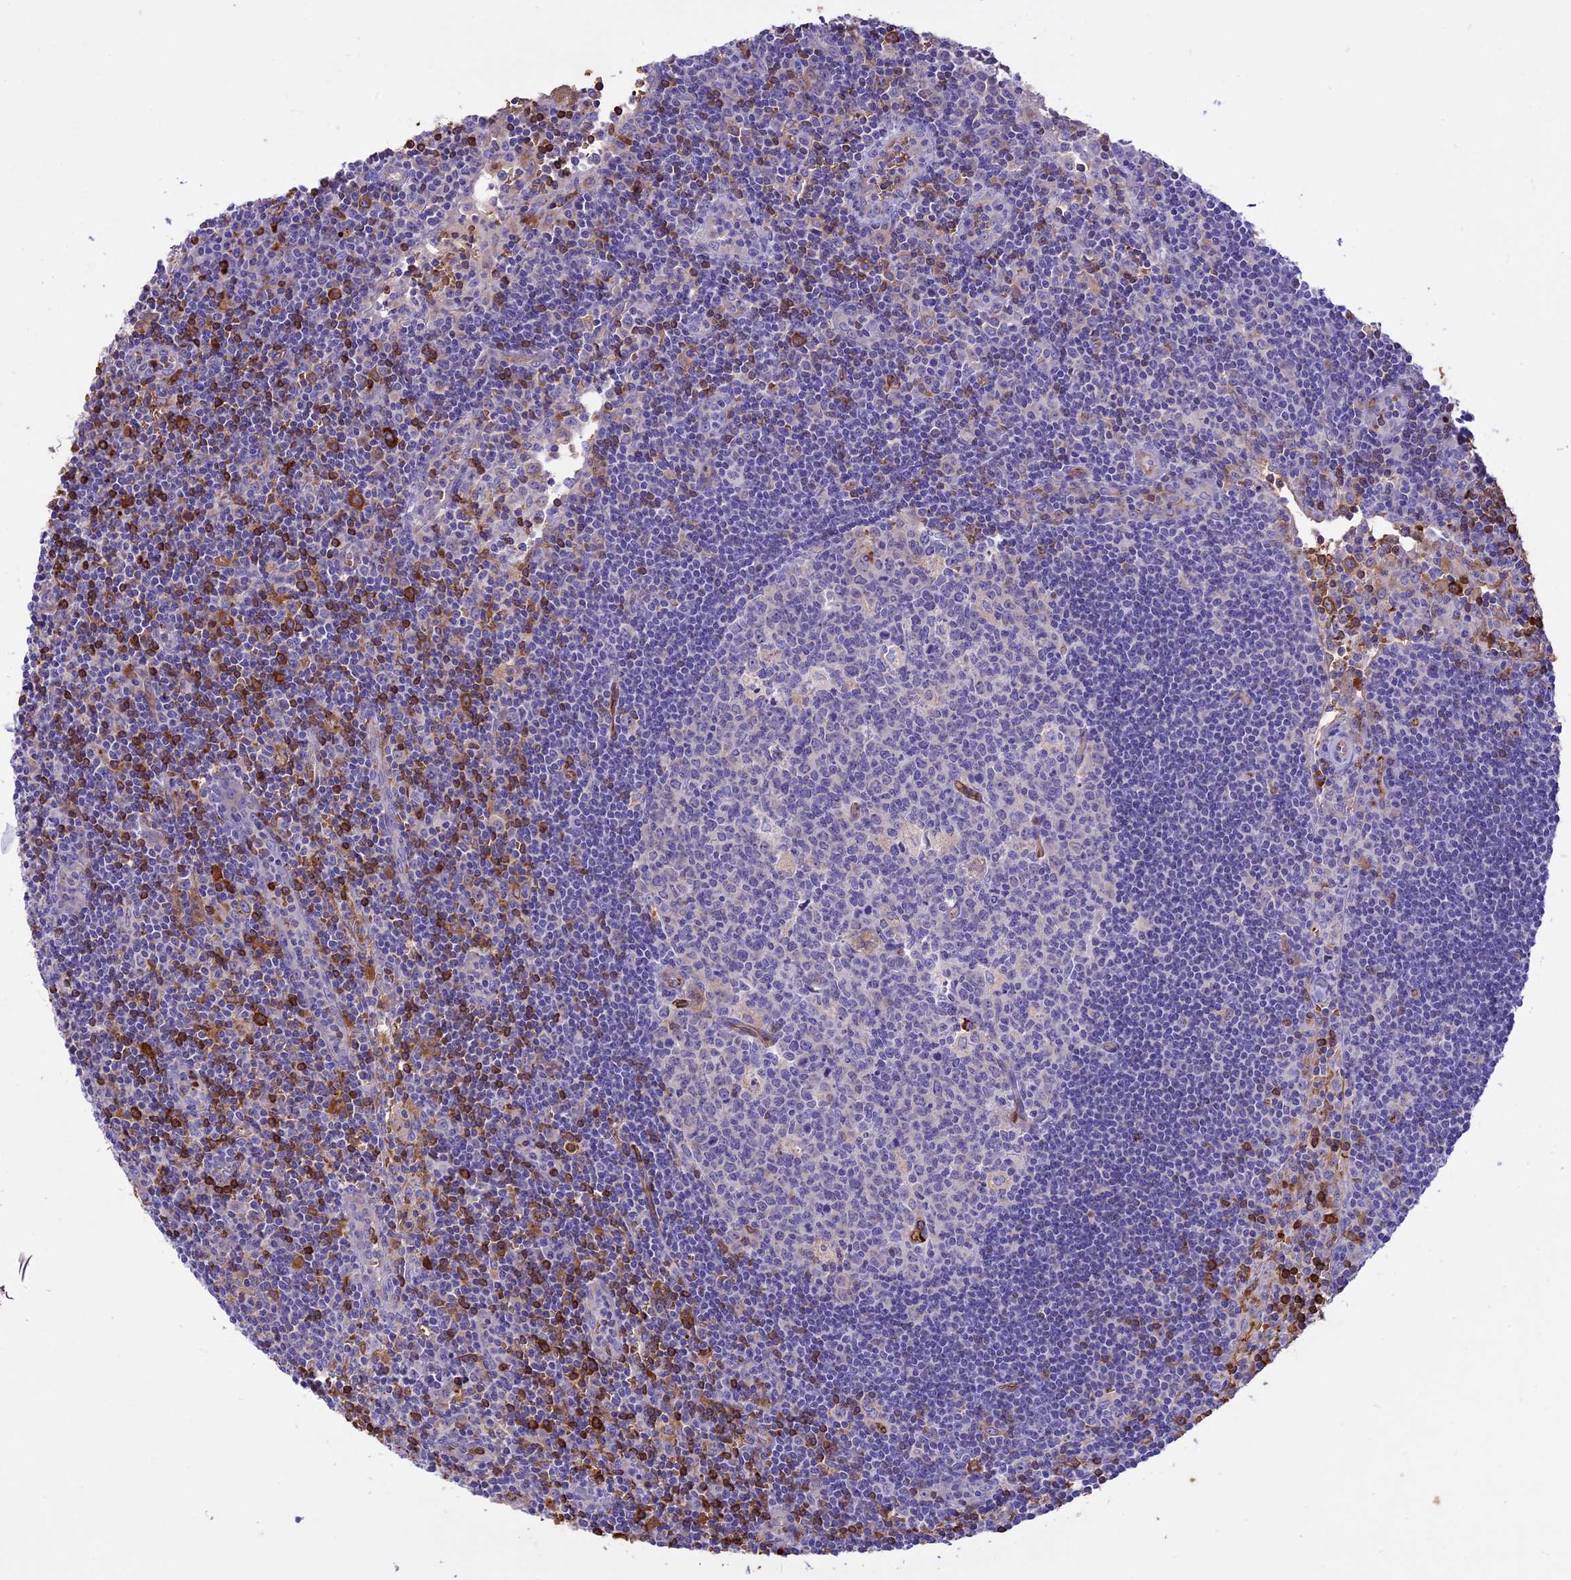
{"staining": {"intensity": "negative", "quantity": "none", "location": "none"}, "tissue": "lymph node", "cell_type": "Germinal center cells", "image_type": "normal", "snomed": [{"axis": "morphology", "description": "Normal tissue, NOS"}, {"axis": "topography", "description": "Lymph node"}], "caption": "Image shows no significant protein staining in germinal center cells of normal lymph node.", "gene": "TTC4", "patient": {"sex": "female", "age": 32}}